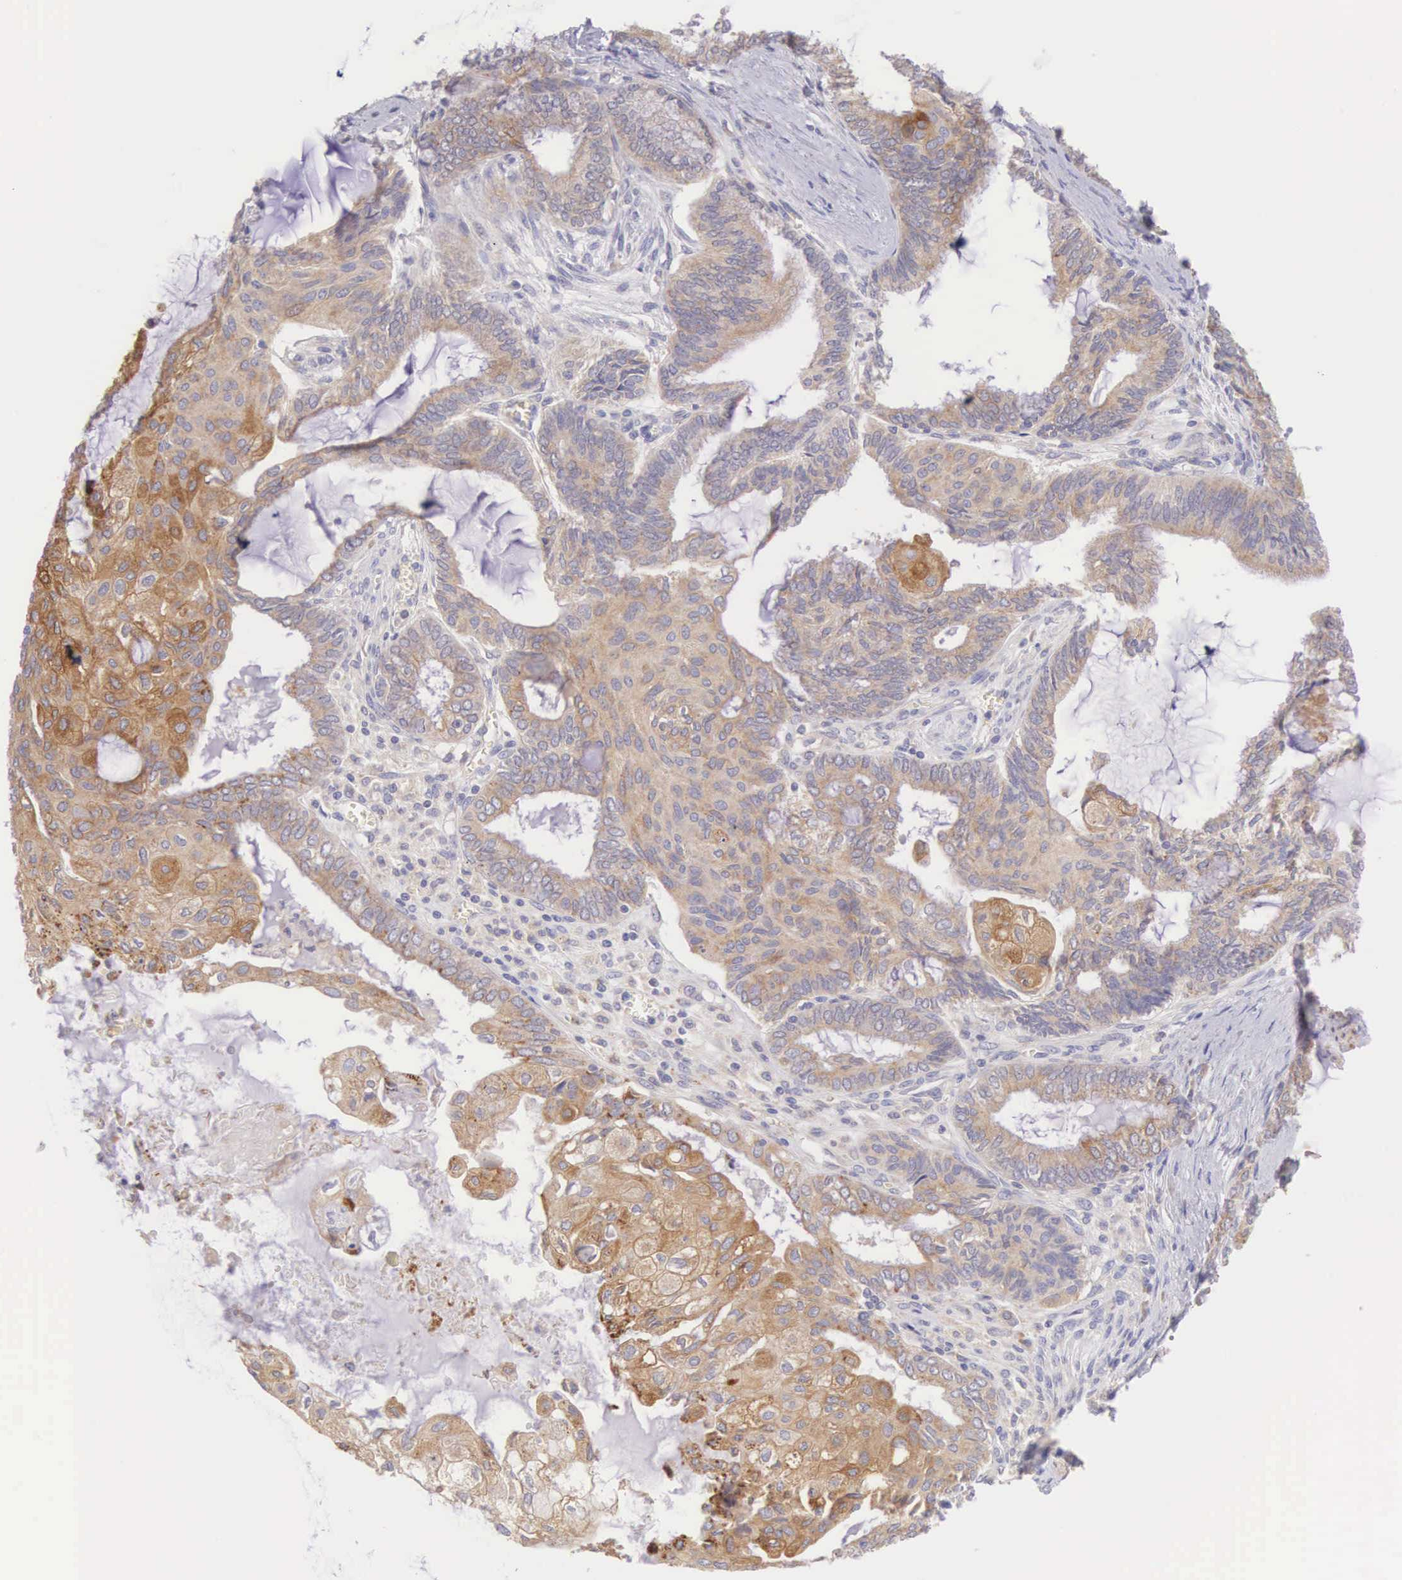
{"staining": {"intensity": "moderate", "quantity": "25%-75%", "location": "cytoplasmic/membranous"}, "tissue": "endometrial cancer", "cell_type": "Tumor cells", "image_type": "cancer", "snomed": [{"axis": "morphology", "description": "Adenocarcinoma, NOS"}, {"axis": "topography", "description": "Endometrium"}], "caption": "Immunohistochemistry image of neoplastic tissue: endometrial cancer (adenocarcinoma) stained using immunohistochemistry (IHC) displays medium levels of moderate protein expression localized specifically in the cytoplasmic/membranous of tumor cells, appearing as a cytoplasmic/membranous brown color.", "gene": "NSDHL", "patient": {"sex": "female", "age": 79}}